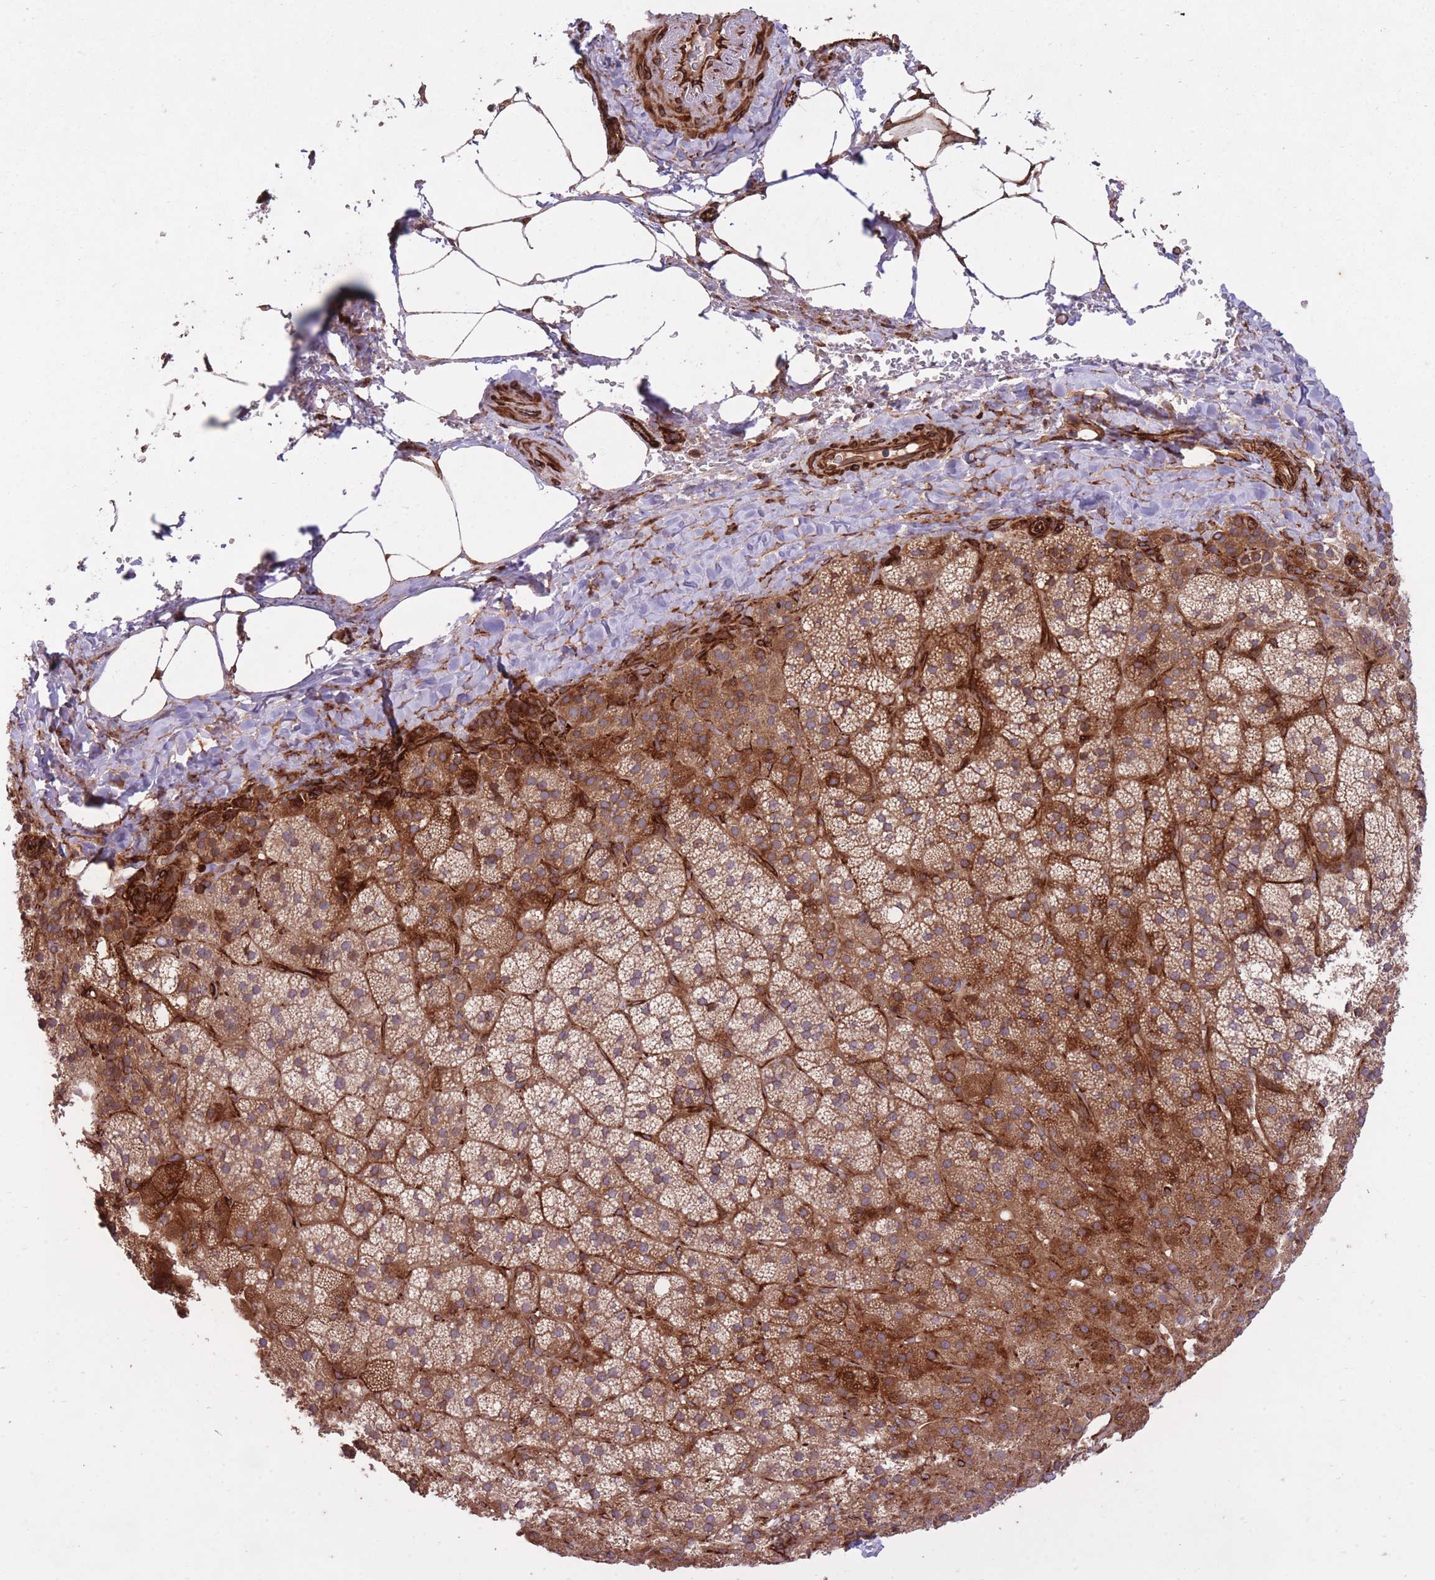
{"staining": {"intensity": "strong", "quantity": "25%-75%", "location": "cytoplasmic/membranous"}, "tissue": "adrenal gland", "cell_type": "Glandular cells", "image_type": "normal", "snomed": [{"axis": "morphology", "description": "Normal tissue, NOS"}, {"axis": "topography", "description": "Adrenal gland"}], "caption": "High-power microscopy captured an immunohistochemistry (IHC) histopathology image of benign adrenal gland, revealing strong cytoplasmic/membranous staining in about 25%-75% of glandular cells.", "gene": "CISH", "patient": {"sex": "female", "age": 58}}